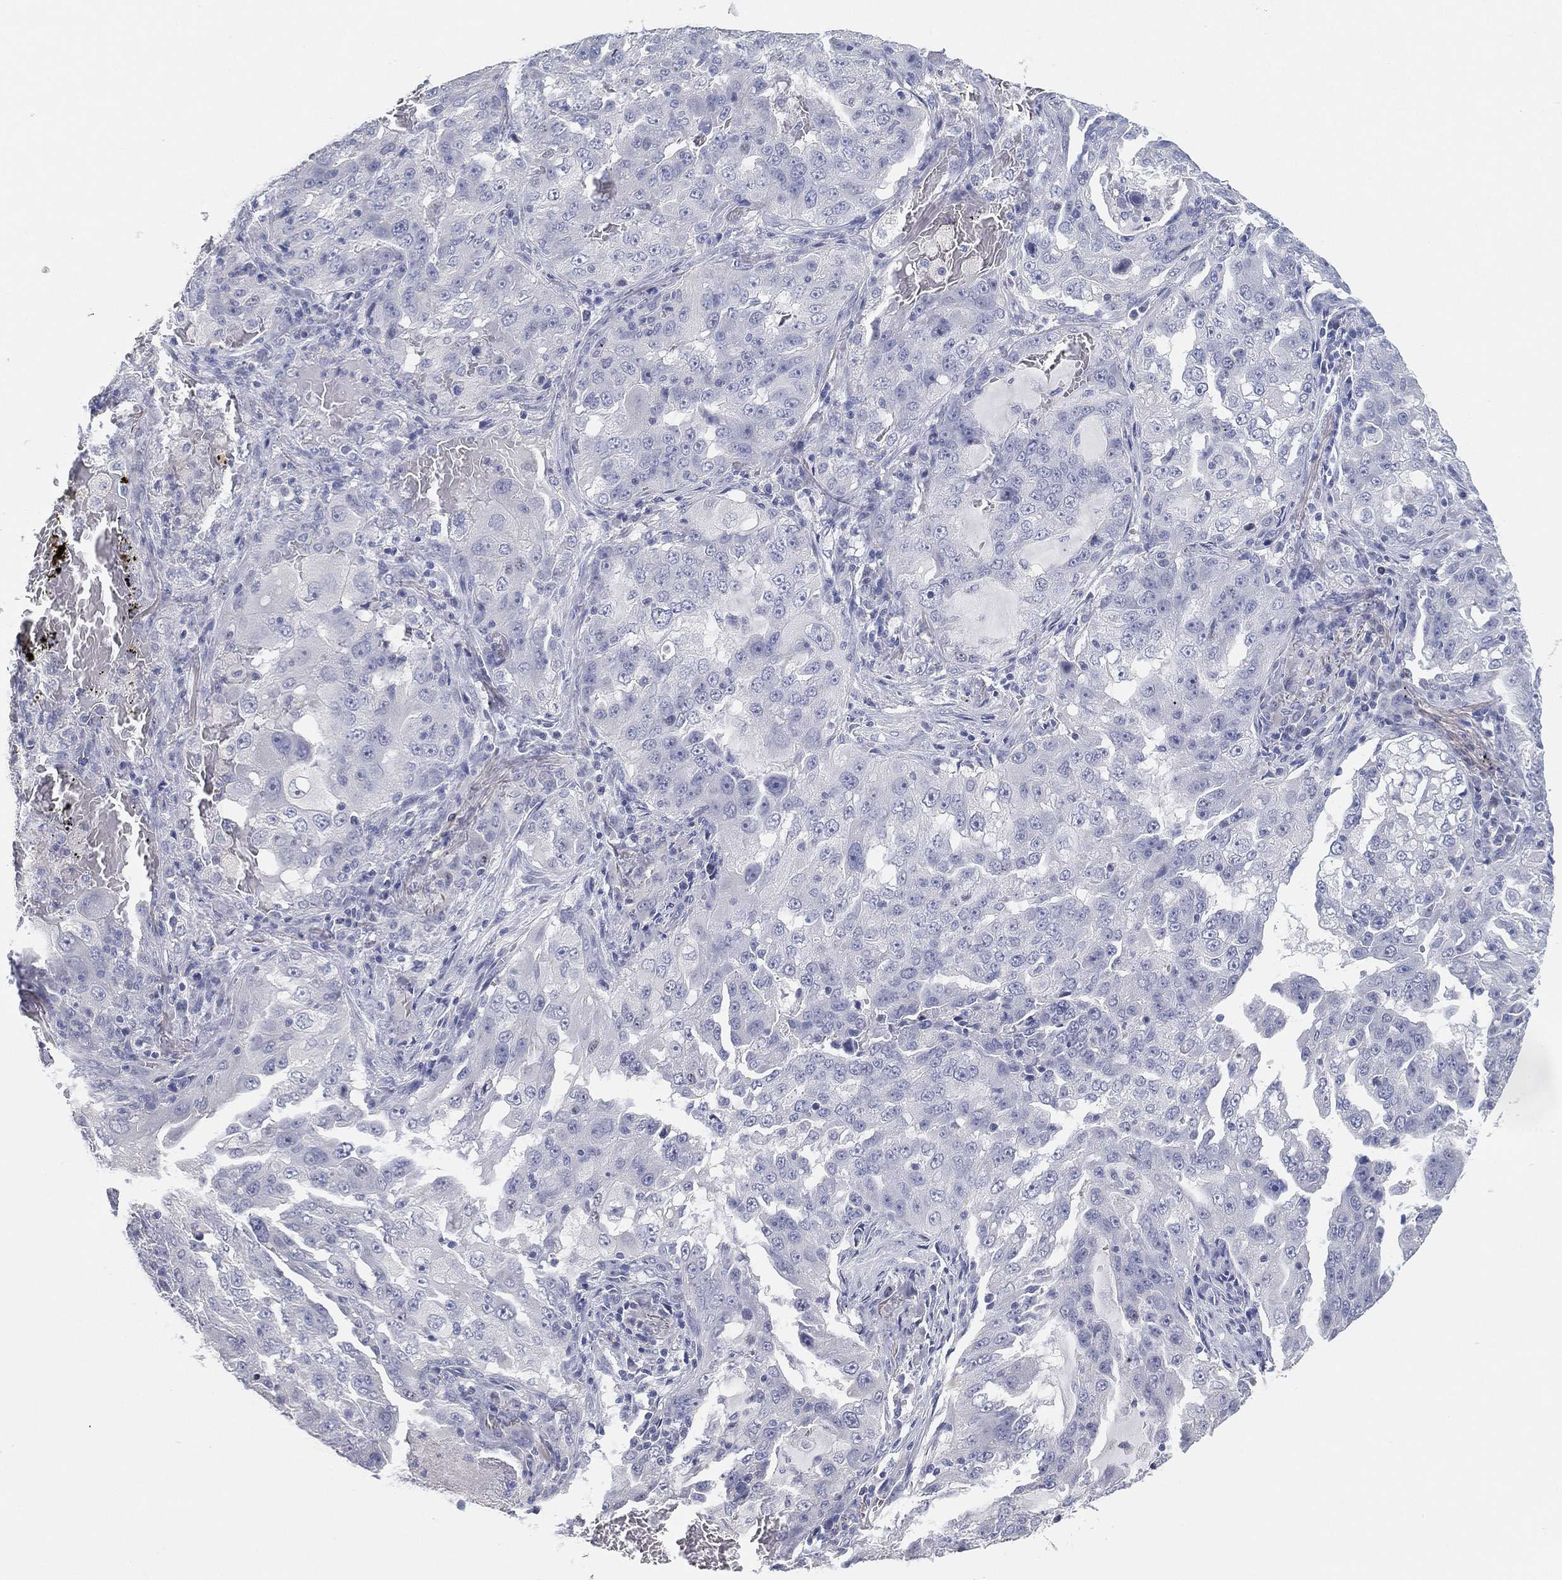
{"staining": {"intensity": "negative", "quantity": "none", "location": "none"}, "tissue": "lung cancer", "cell_type": "Tumor cells", "image_type": "cancer", "snomed": [{"axis": "morphology", "description": "Adenocarcinoma, NOS"}, {"axis": "topography", "description": "Lung"}], "caption": "Tumor cells are negative for brown protein staining in lung adenocarcinoma.", "gene": "FAM187B", "patient": {"sex": "female", "age": 61}}